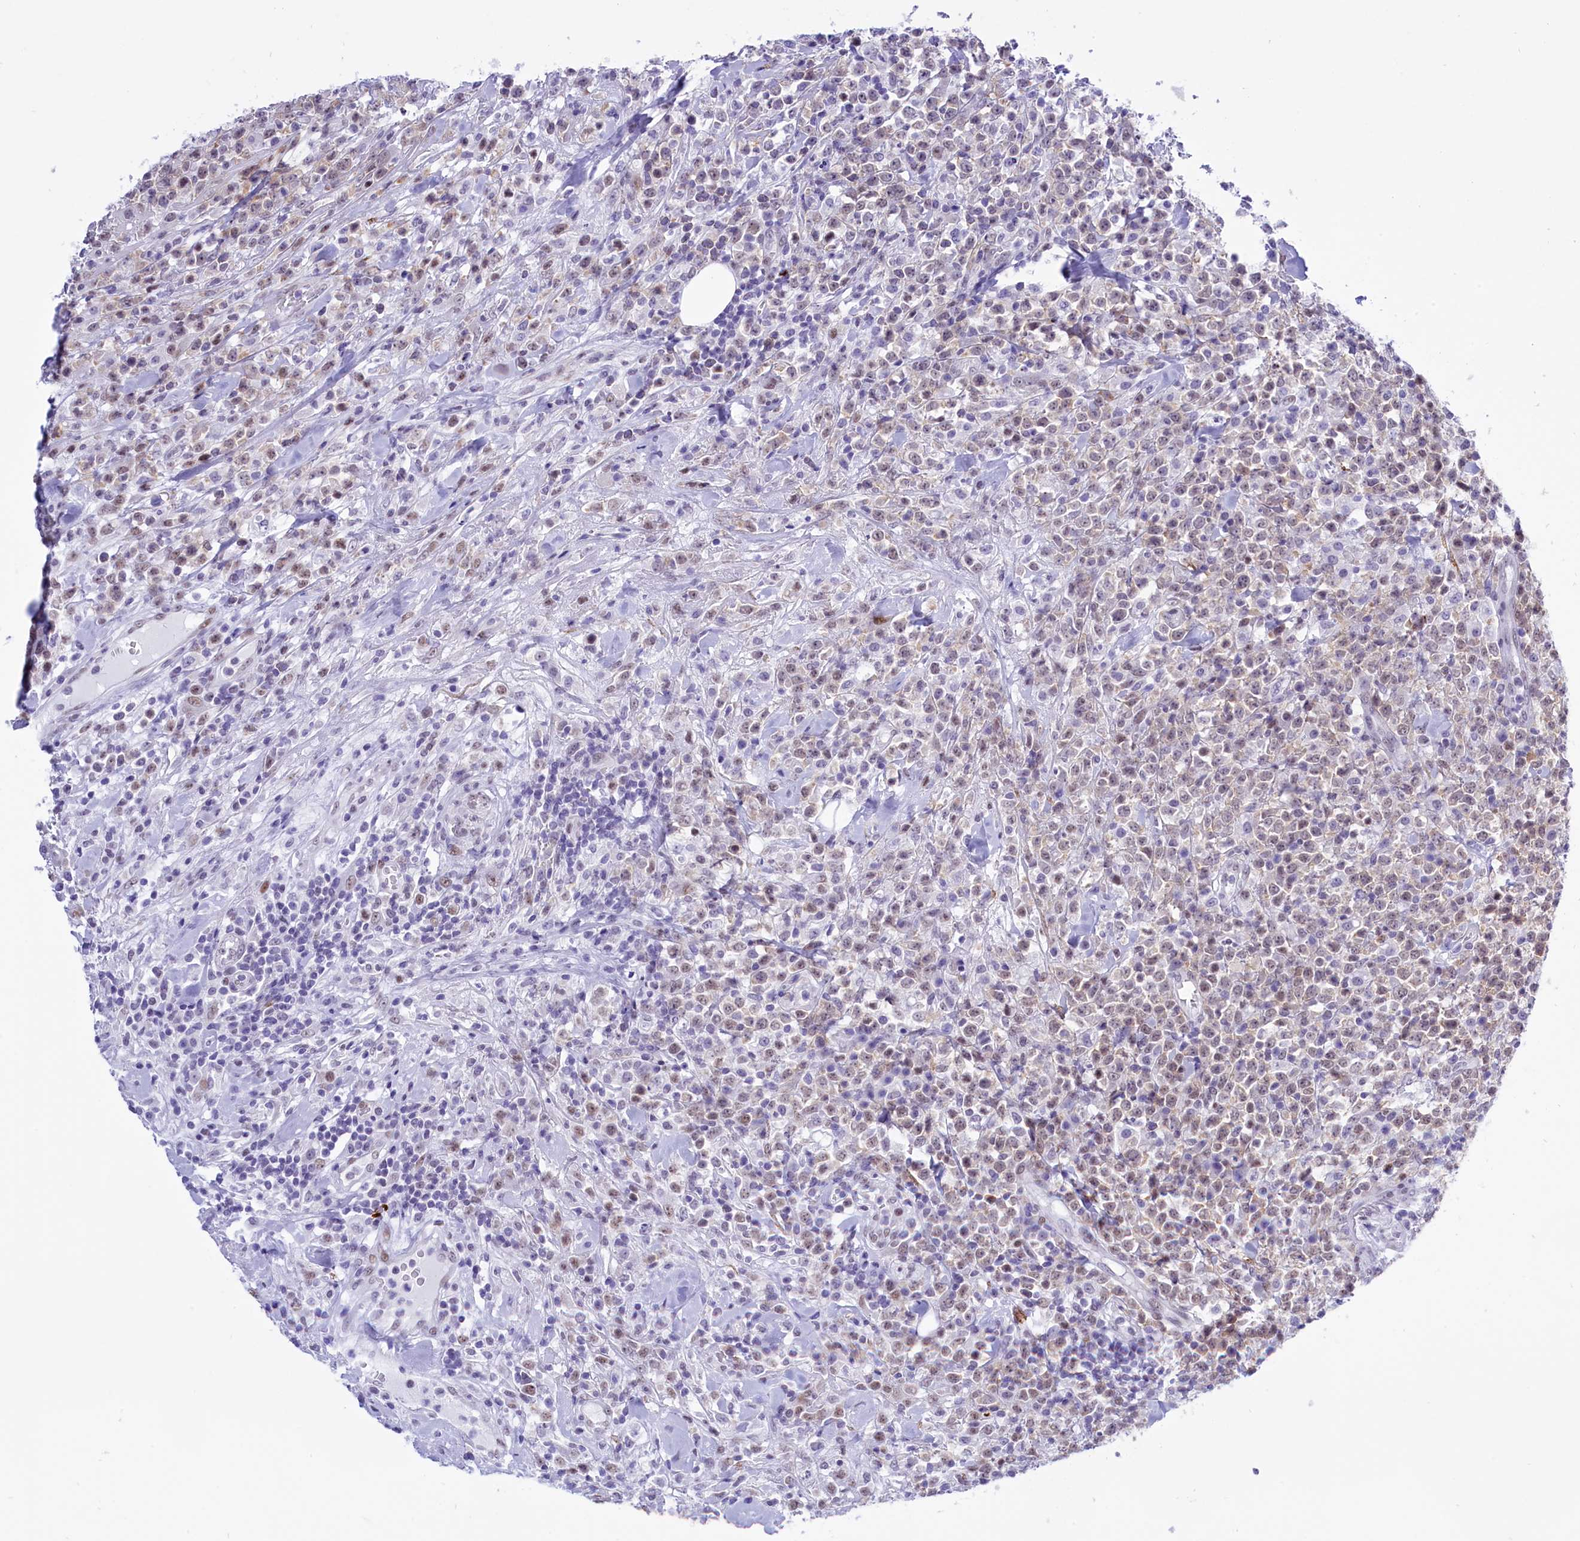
{"staining": {"intensity": "weak", "quantity": "25%-75%", "location": "nuclear"}, "tissue": "lymphoma", "cell_type": "Tumor cells", "image_type": "cancer", "snomed": [{"axis": "morphology", "description": "Malignant lymphoma, non-Hodgkin's type, High grade"}, {"axis": "topography", "description": "Colon"}], "caption": "Immunohistochemistry (IHC) (DAB) staining of human lymphoma exhibits weak nuclear protein positivity in approximately 25%-75% of tumor cells. (DAB (3,3'-diaminobenzidine) IHC with brightfield microscopy, high magnification).", "gene": "RPS6KB1", "patient": {"sex": "female", "age": 53}}